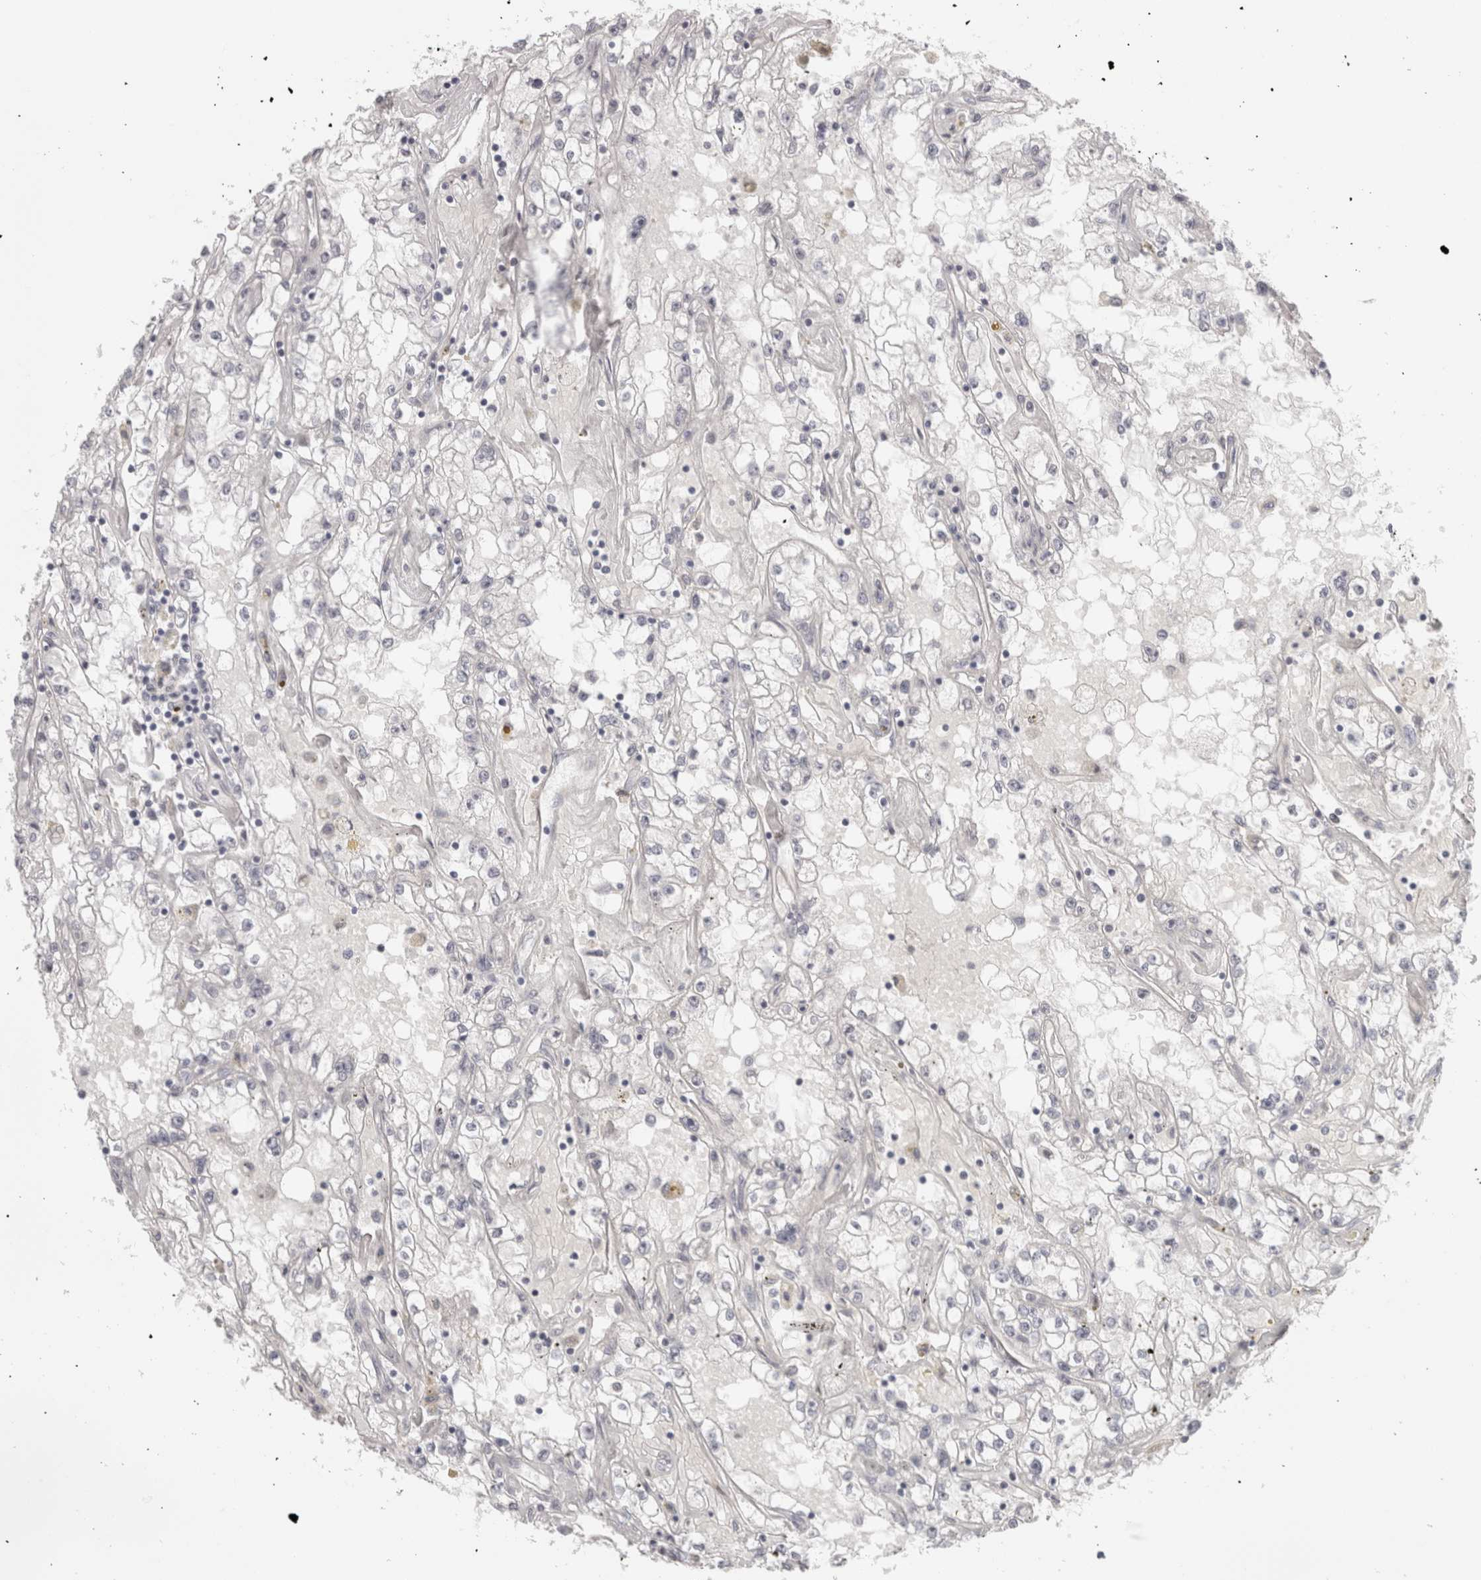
{"staining": {"intensity": "negative", "quantity": "none", "location": "none"}, "tissue": "renal cancer", "cell_type": "Tumor cells", "image_type": "cancer", "snomed": [{"axis": "morphology", "description": "Adenocarcinoma, NOS"}, {"axis": "topography", "description": "Kidney"}], "caption": "Renal adenocarcinoma was stained to show a protein in brown. There is no significant staining in tumor cells.", "gene": "FBLIM1", "patient": {"sex": "male", "age": 56}}